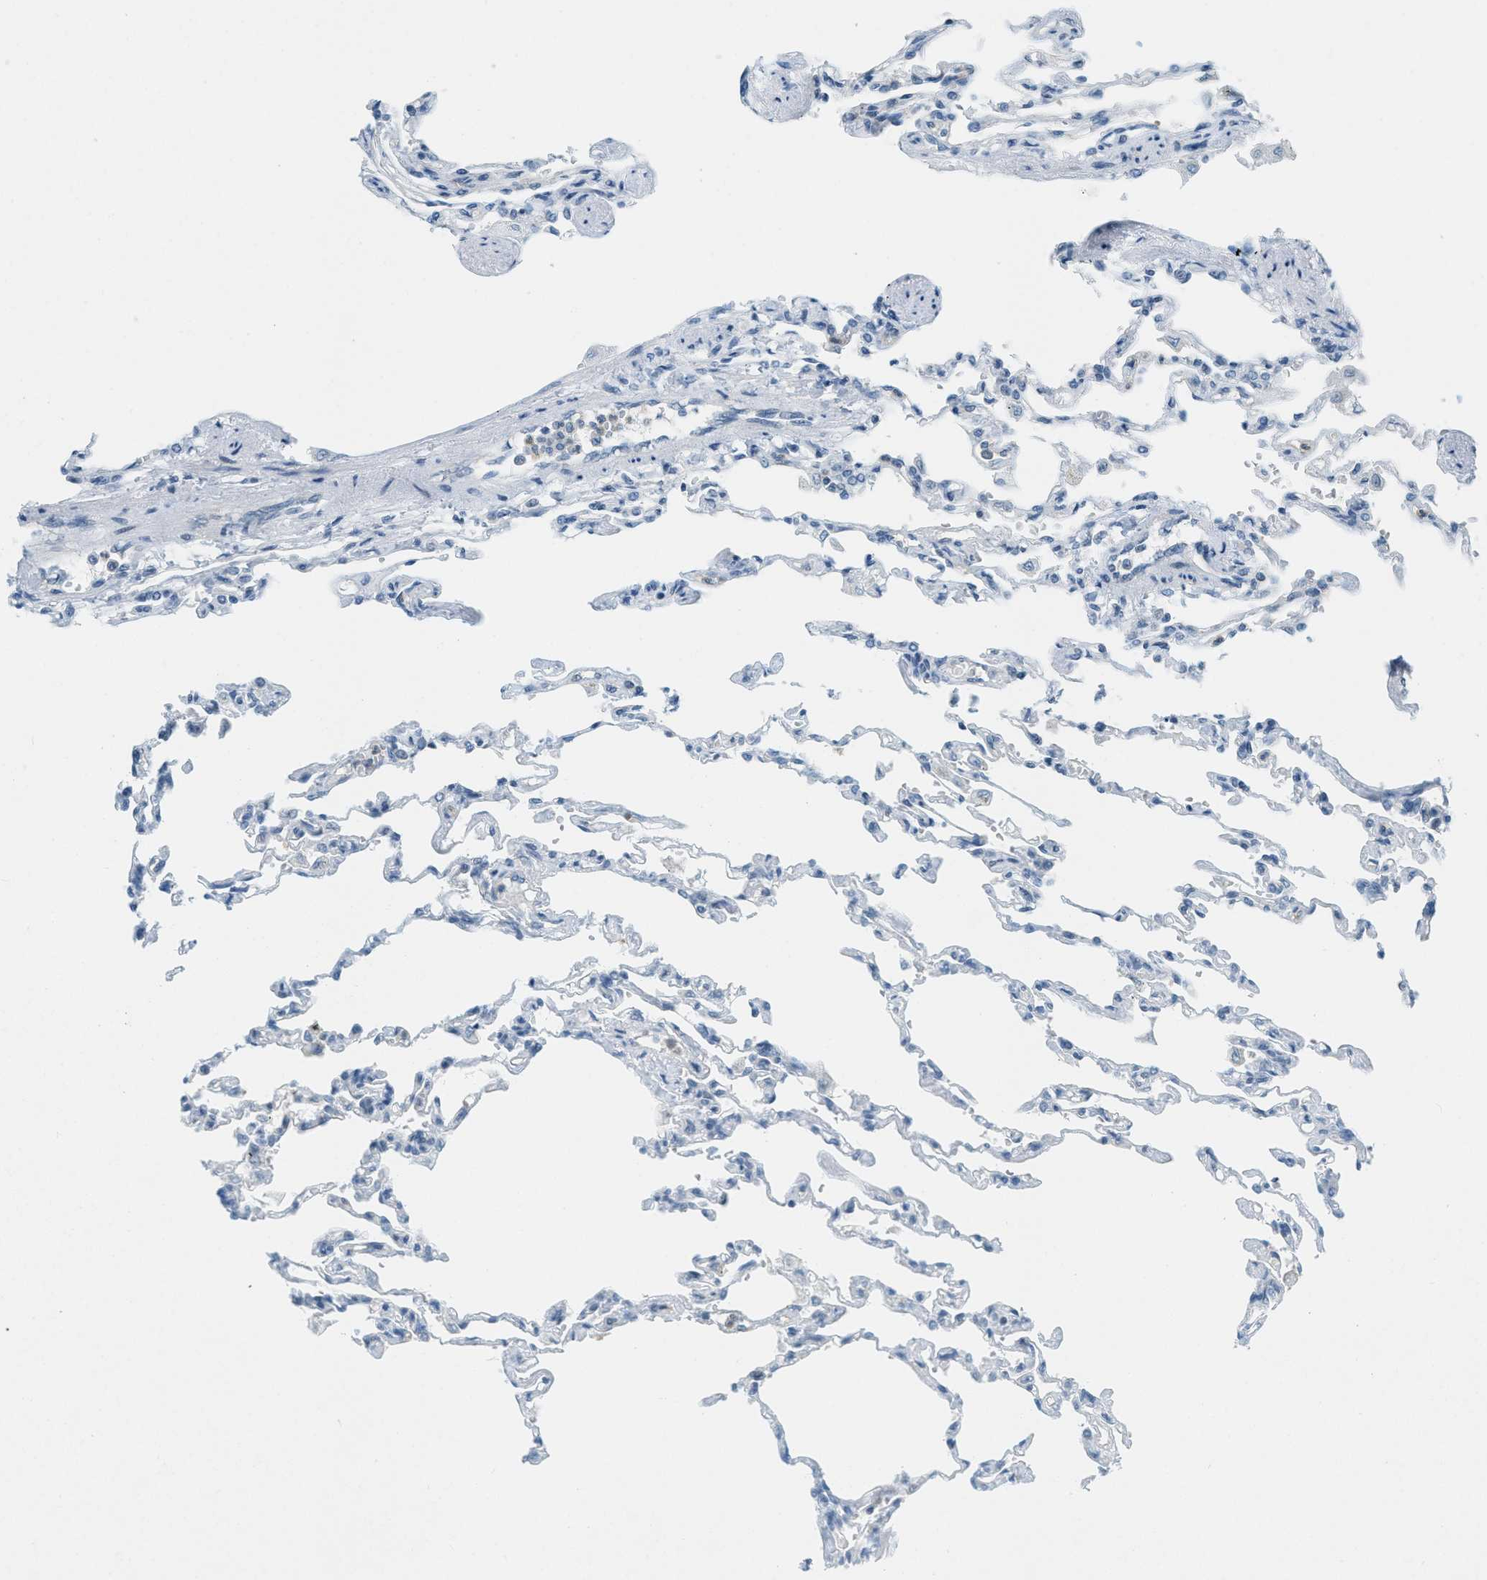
{"staining": {"intensity": "negative", "quantity": "none", "location": "none"}, "tissue": "lung", "cell_type": "Alveolar cells", "image_type": "normal", "snomed": [{"axis": "morphology", "description": "Normal tissue, NOS"}, {"axis": "topography", "description": "Lung"}], "caption": "Human lung stained for a protein using immunohistochemistry (IHC) demonstrates no expression in alveolar cells.", "gene": "FYN", "patient": {"sex": "male", "age": 21}}